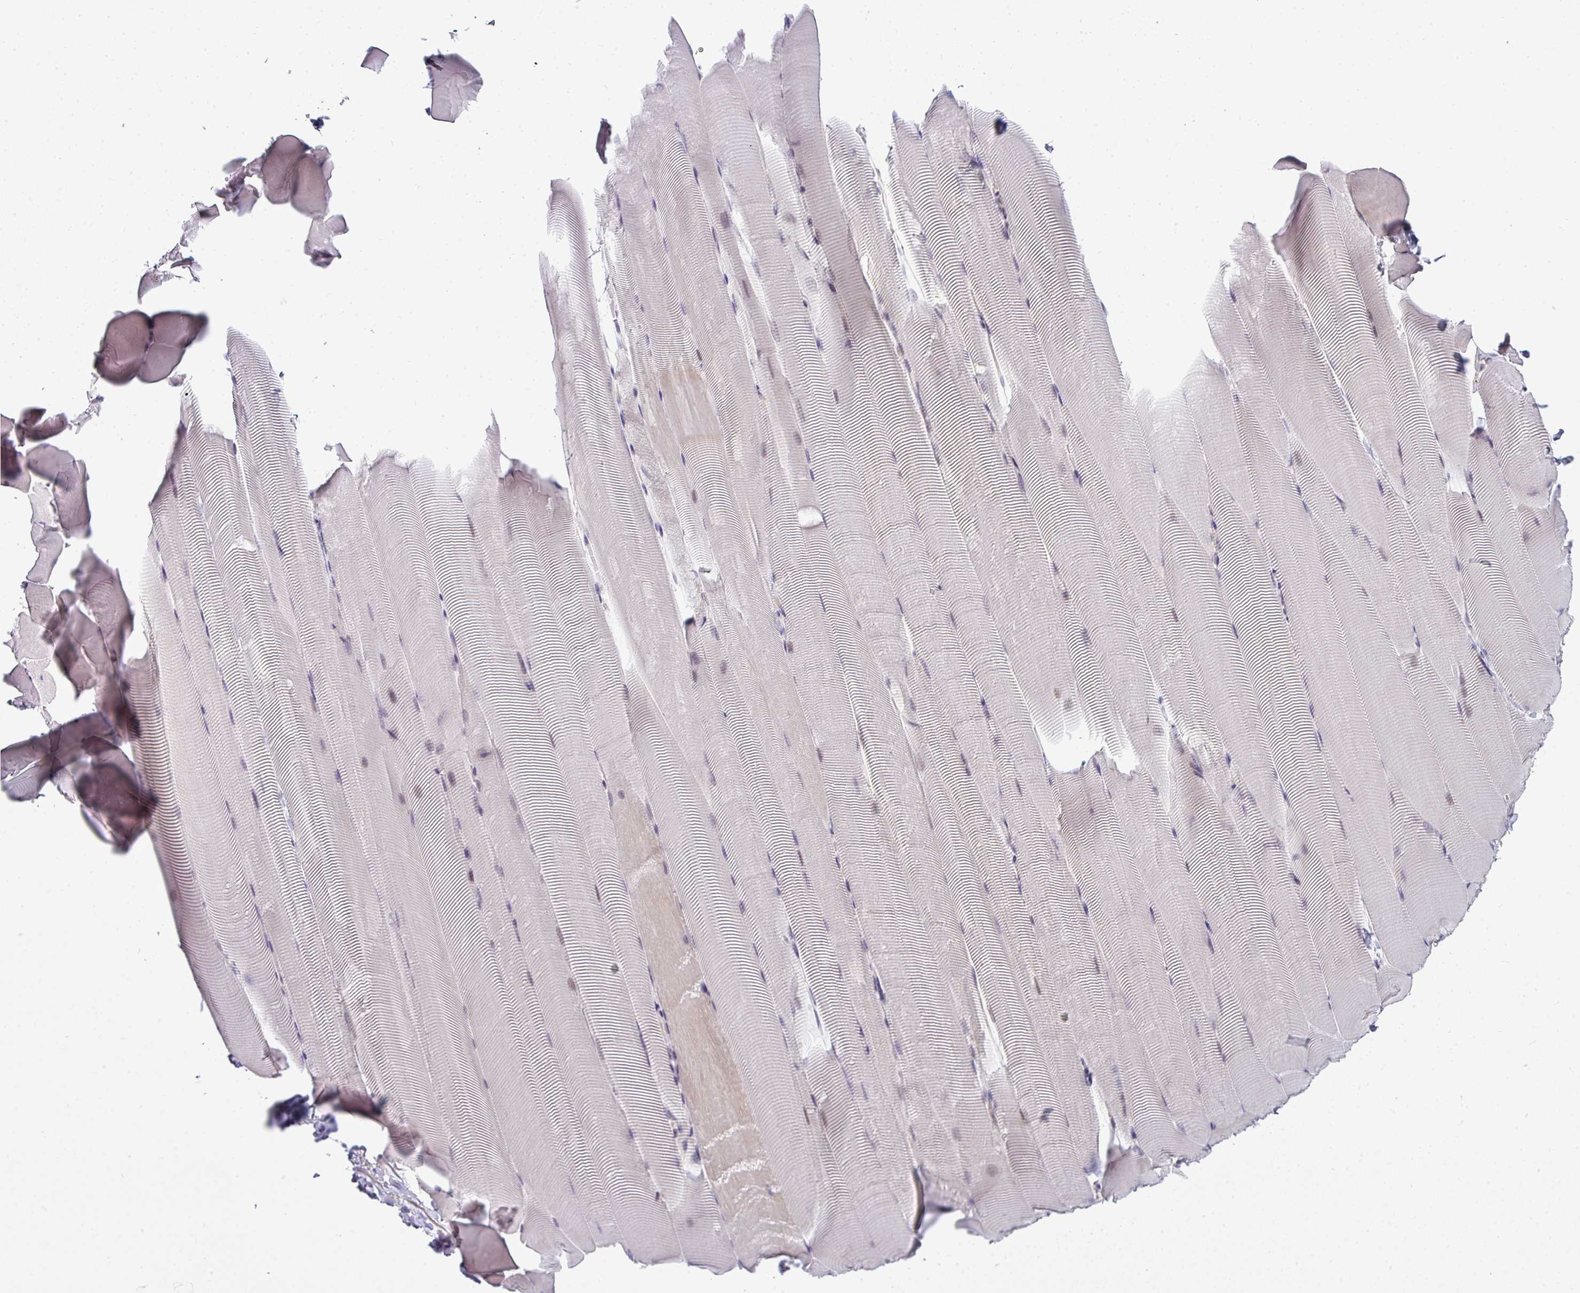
{"staining": {"intensity": "weak", "quantity": "<25%", "location": "cytoplasmic/membranous"}, "tissue": "skeletal muscle", "cell_type": "Myocytes", "image_type": "normal", "snomed": [{"axis": "morphology", "description": "Normal tissue, NOS"}, {"axis": "topography", "description": "Skeletal muscle"}], "caption": "A histopathology image of human skeletal muscle is negative for staining in myocytes. Brightfield microscopy of IHC stained with DAB (brown) and hematoxylin (blue), captured at high magnification.", "gene": "STAT5A", "patient": {"sex": "male", "age": 25}}